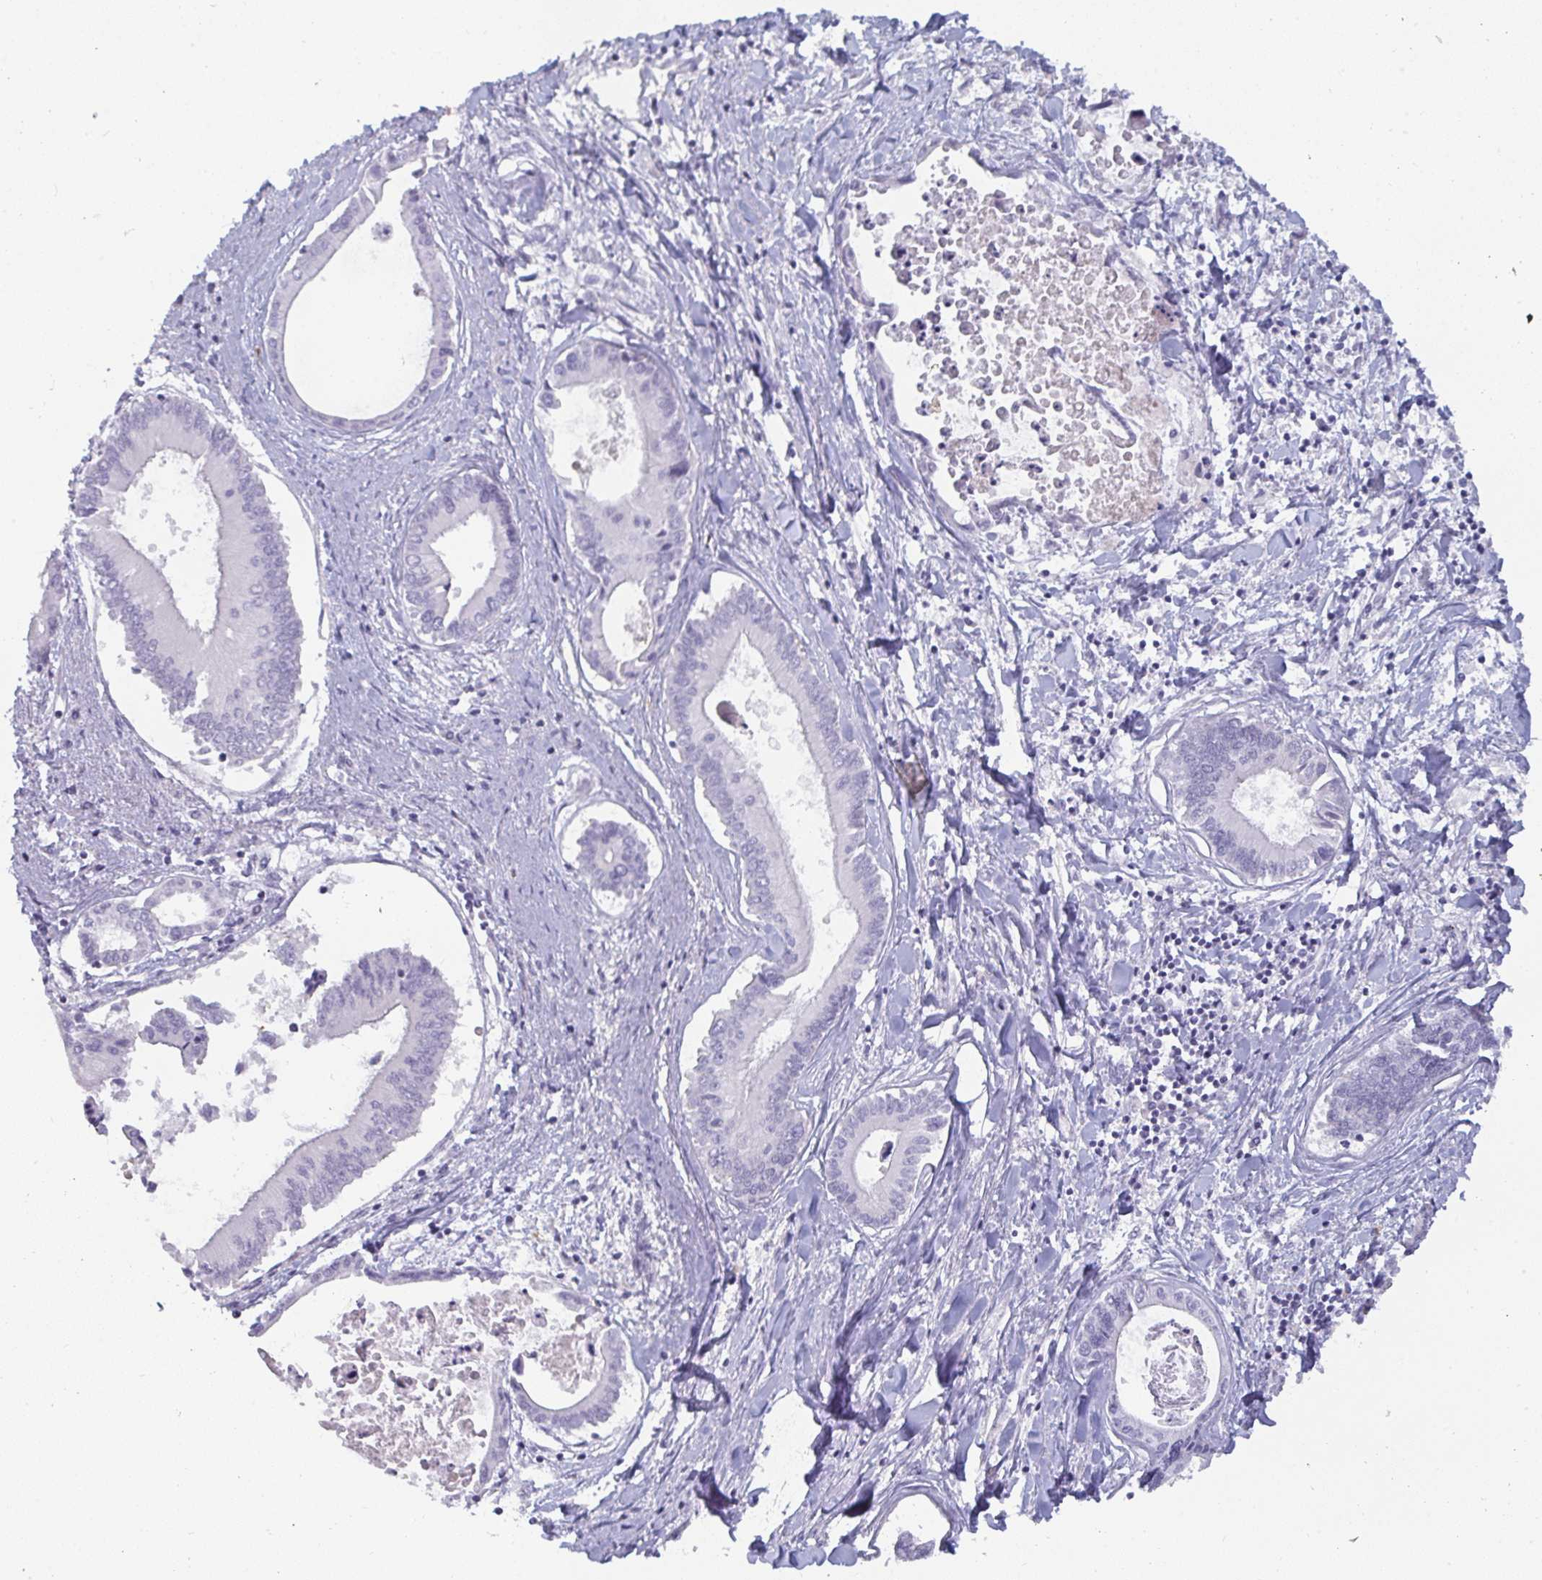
{"staining": {"intensity": "negative", "quantity": "none", "location": "none"}, "tissue": "liver cancer", "cell_type": "Tumor cells", "image_type": "cancer", "snomed": [{"axis": "morphology", "description": "Cholangiocarcinoma"}, {"axis": "topography", "description": "Liver"}], "caption": "Liver cancer stained for a protein using immunohistochemistry (IHC) demonstrates no positivity tumor cells.", "gene": "SHB", "patient": {"sex": "male", "age": 66}}